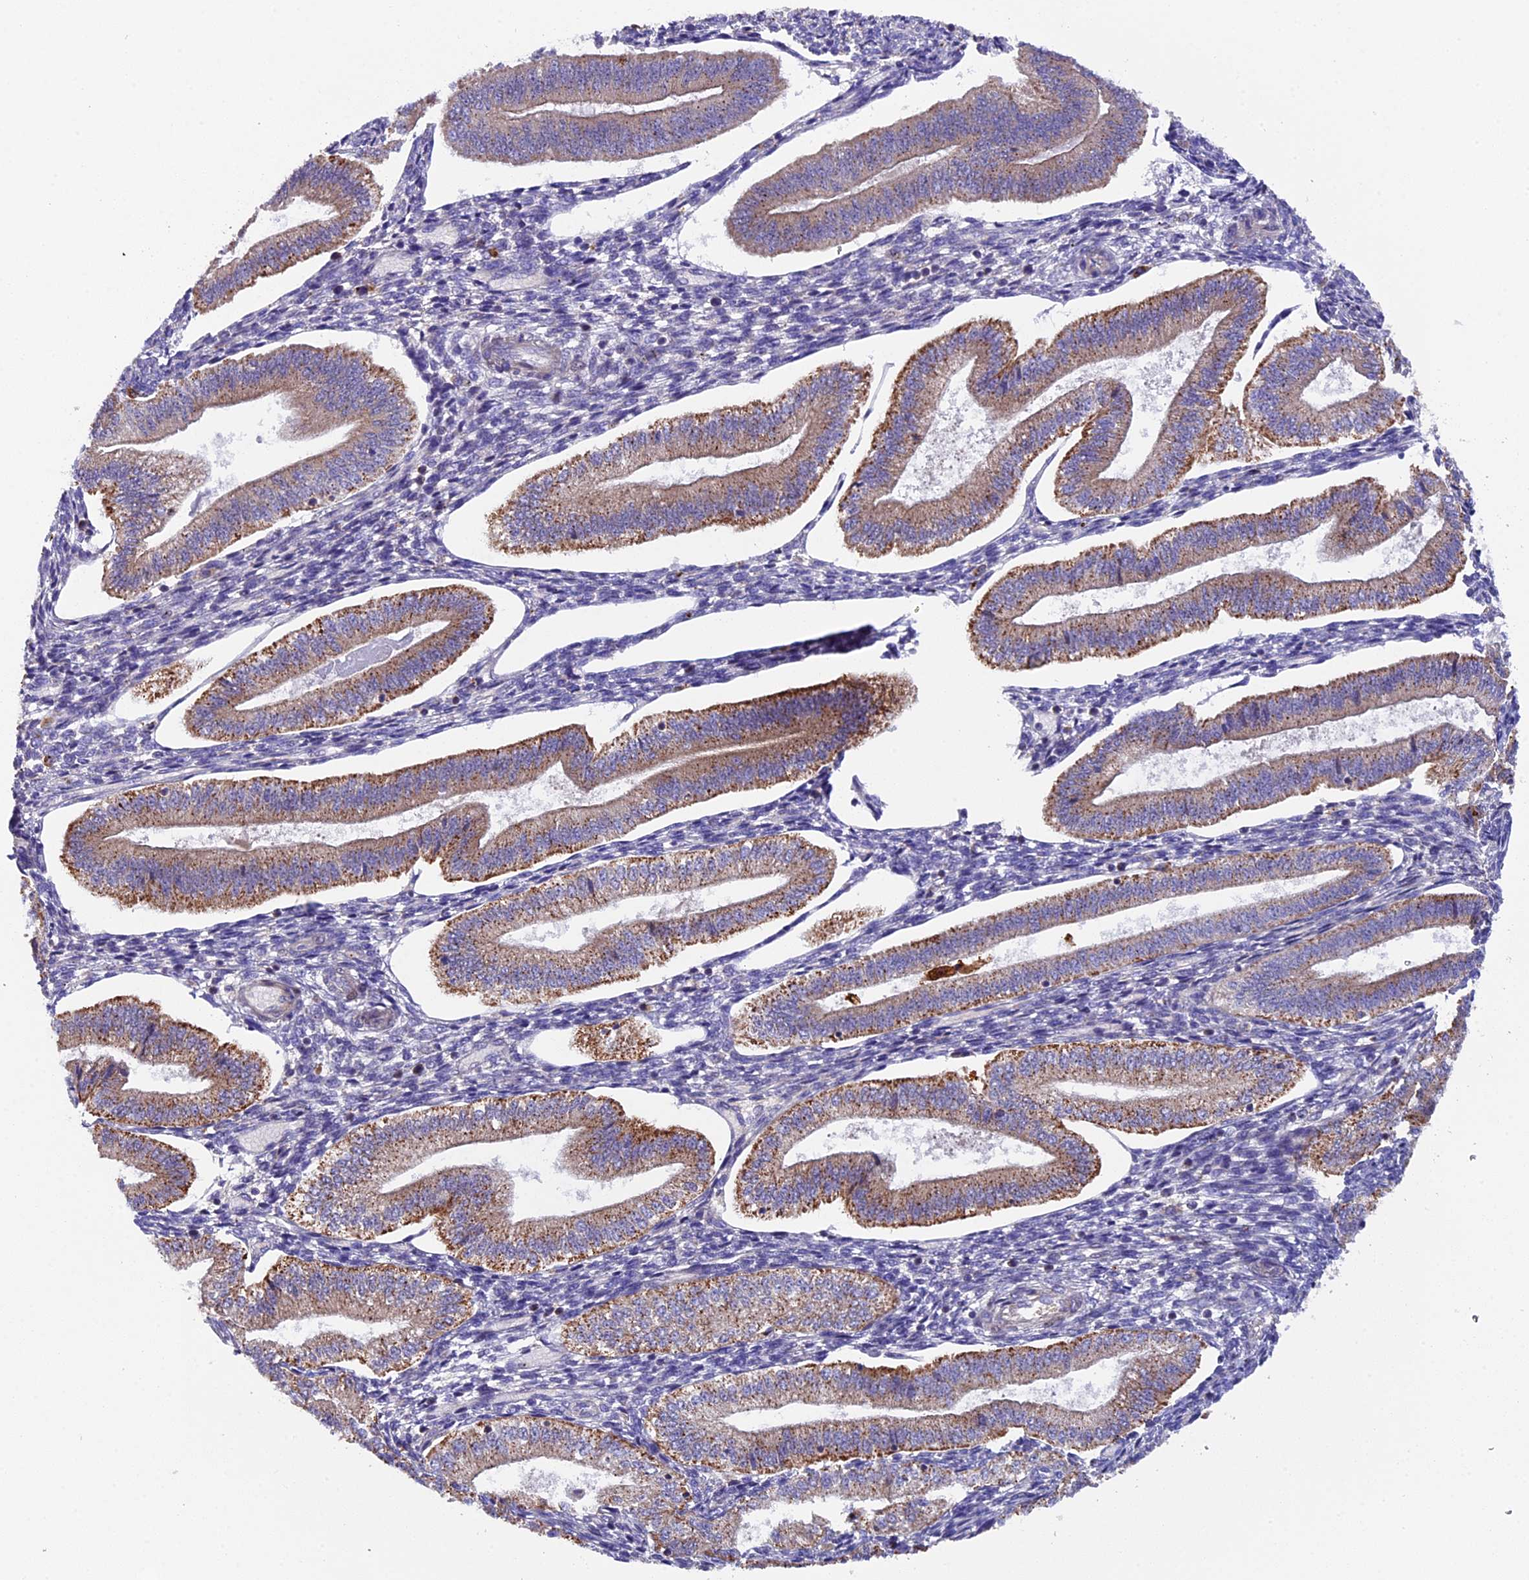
{"staining": {"intensity": "negative", "quantity": "none", "location": "none"}, "tissue": "endometrium", "cell_type": "Cells in endometrial stroma", "image_type": "normal", "snomed": [{"axis": "morphology", "description": "Normal tissue, NOS"}, {"axis": "topography", "description": "Endometrium"}], "caption": "Cells in endometrial stroma show no significant protein positivity in normal endometrium.", "gene": "PIGU", "patient": {"sex": "female", "age": 34}}